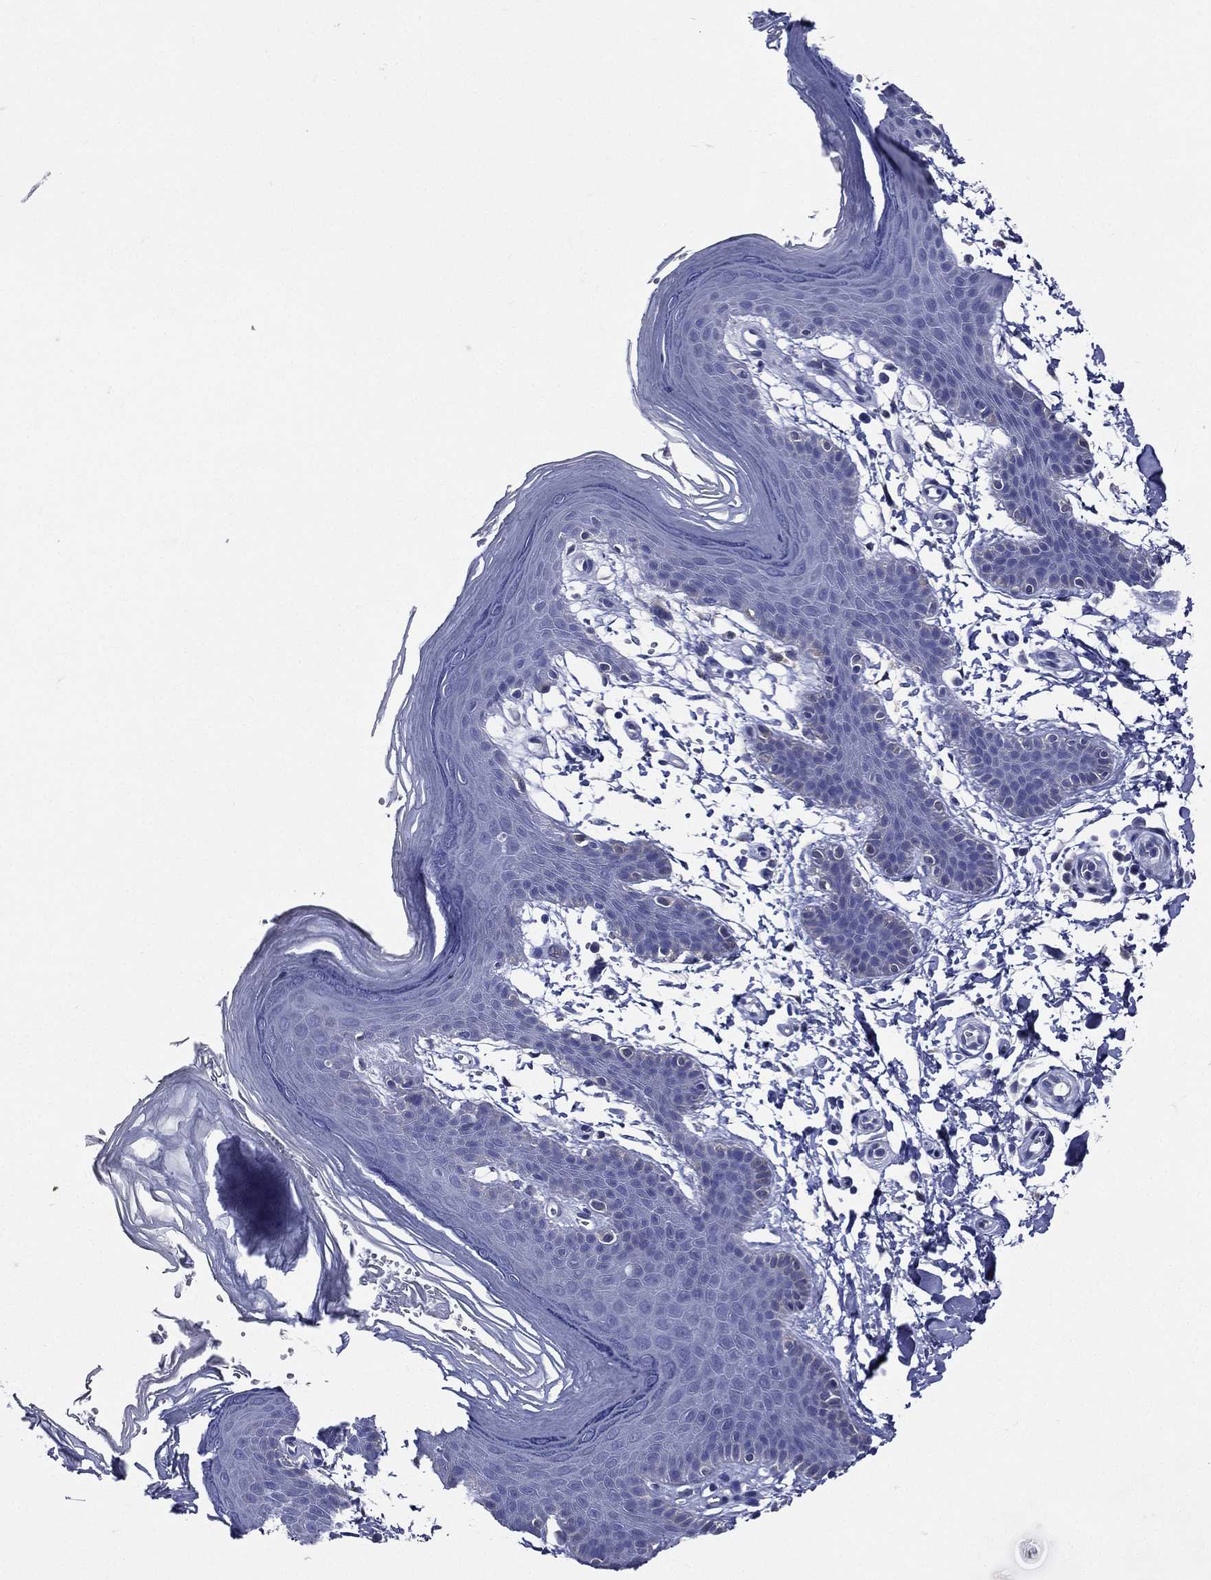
{"staining": {"intensity": "negative", "quantity": "none", "location": "none"}, "tissue": "skin", "cell_type": "Epidermal cells", "image_type": "normal", "snomed": [{"axis": "morphology", "description": "Normal tissue, NOS"}, {"axis": "topography", "description": "Anal"}], "caption": "An IHC image of unremarkable skin is shown. There is no staining in epidermal cells of skin. Brightfield microscopy of immunohistochemistry (IHC) stained with DAB (3,3'-diaminobenzidine) (brown) and hematoxylin (blue), captured at high magnification.", "gene": "DPYS", "patient": {"sex": "male", "age": 53}}